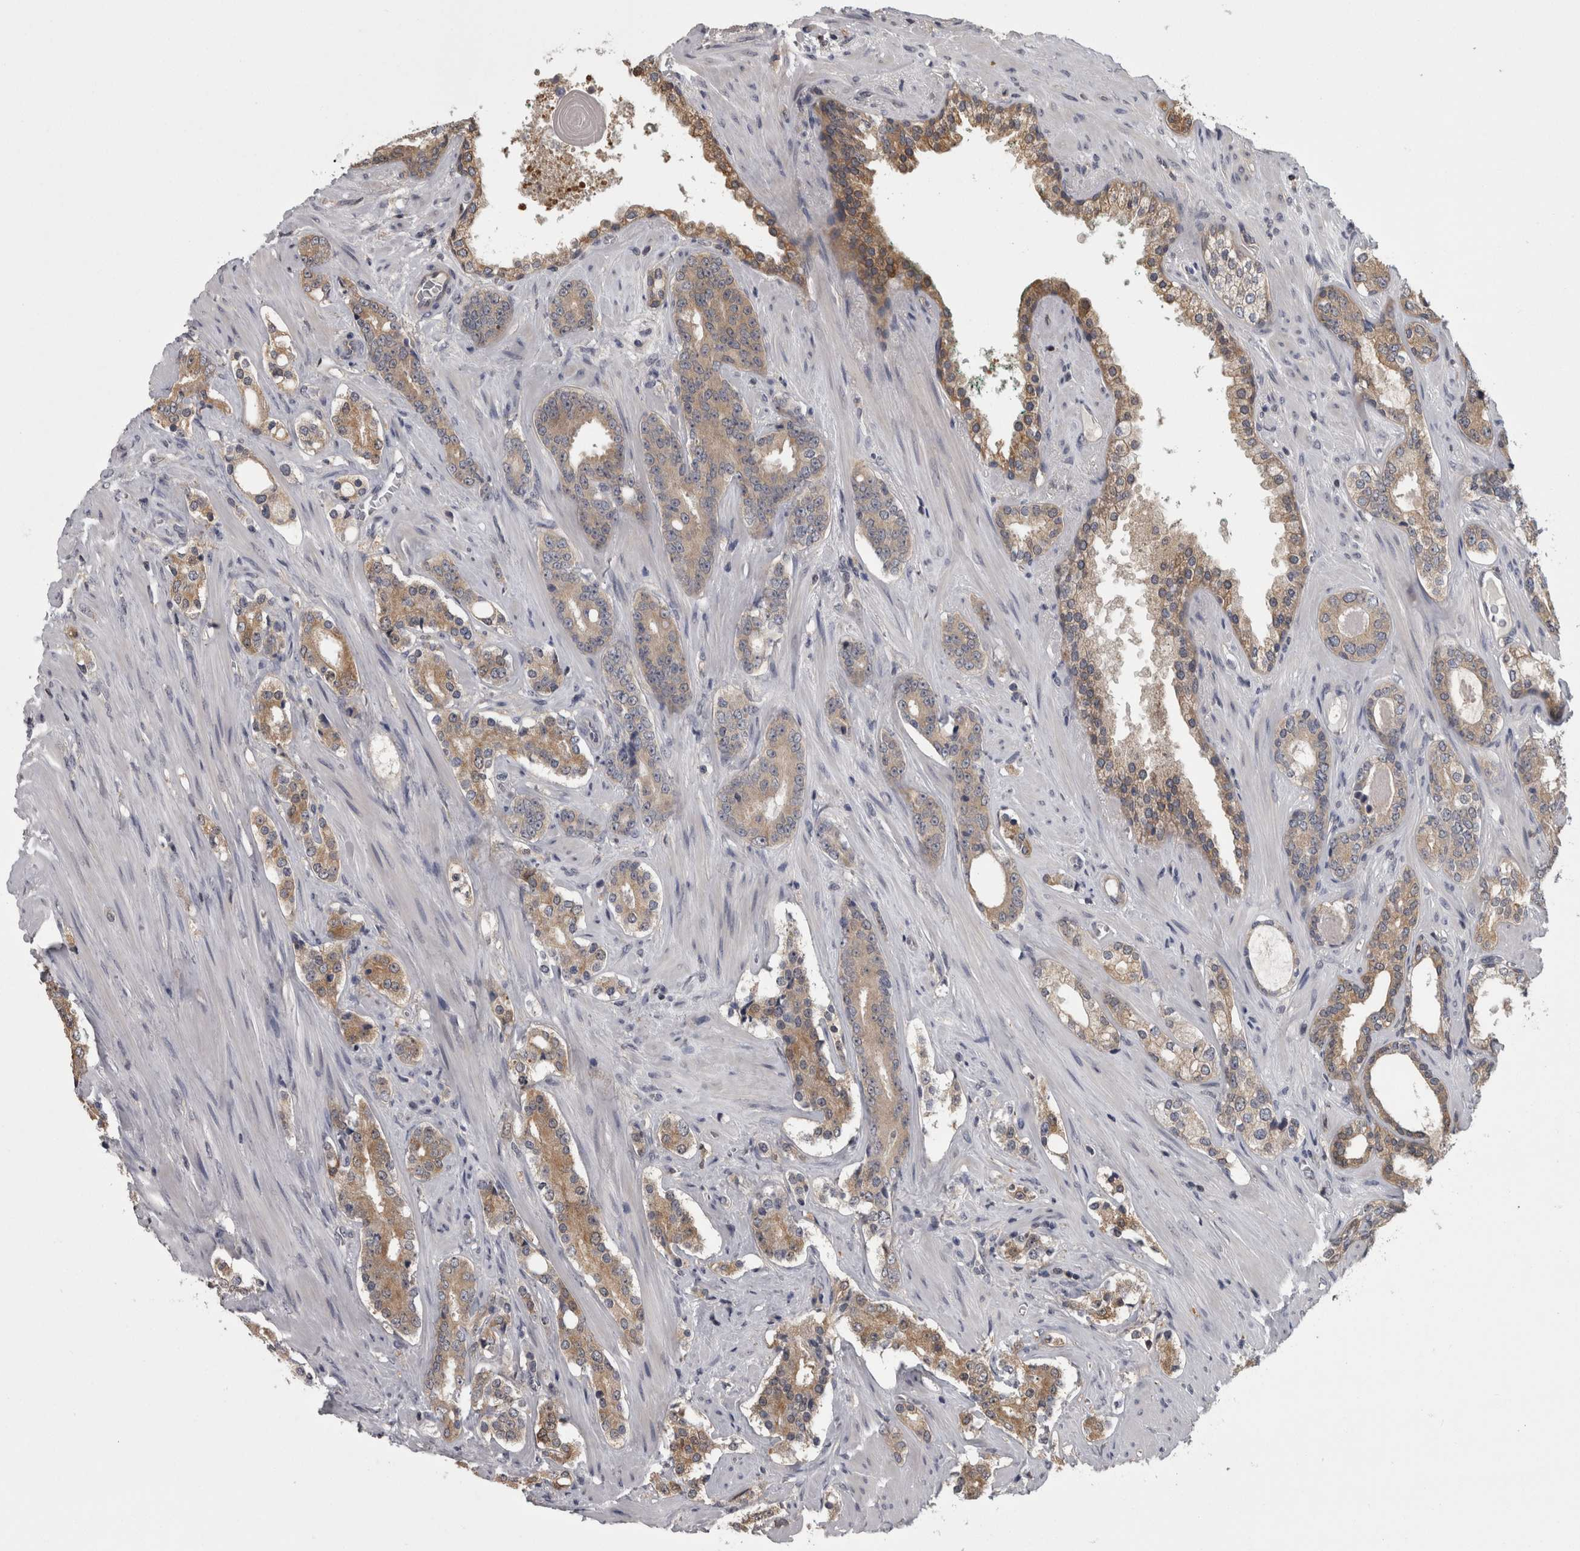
{"staining": {"intensity": "weak", "quantity": ">75%", "location": "cytoplasmic/membranous"}, "tissue": "prostate cancer", "cell_type": "Tumor cells", "image_type": "cancer", "snomed": [{"axis": "morphology", "description": "Adenocarcinoma, High grade"}, {"axis": "topography", "description": "Prostate"}], "caption": "Protein analysis of adenocarcinoma (high-grade) (prostate) tissue shows weak cytoplasmic/membranous expression in approximately >75% of tumor cells.", "gene": "APRT", "patient": {"sex": "male", "age": 71}}